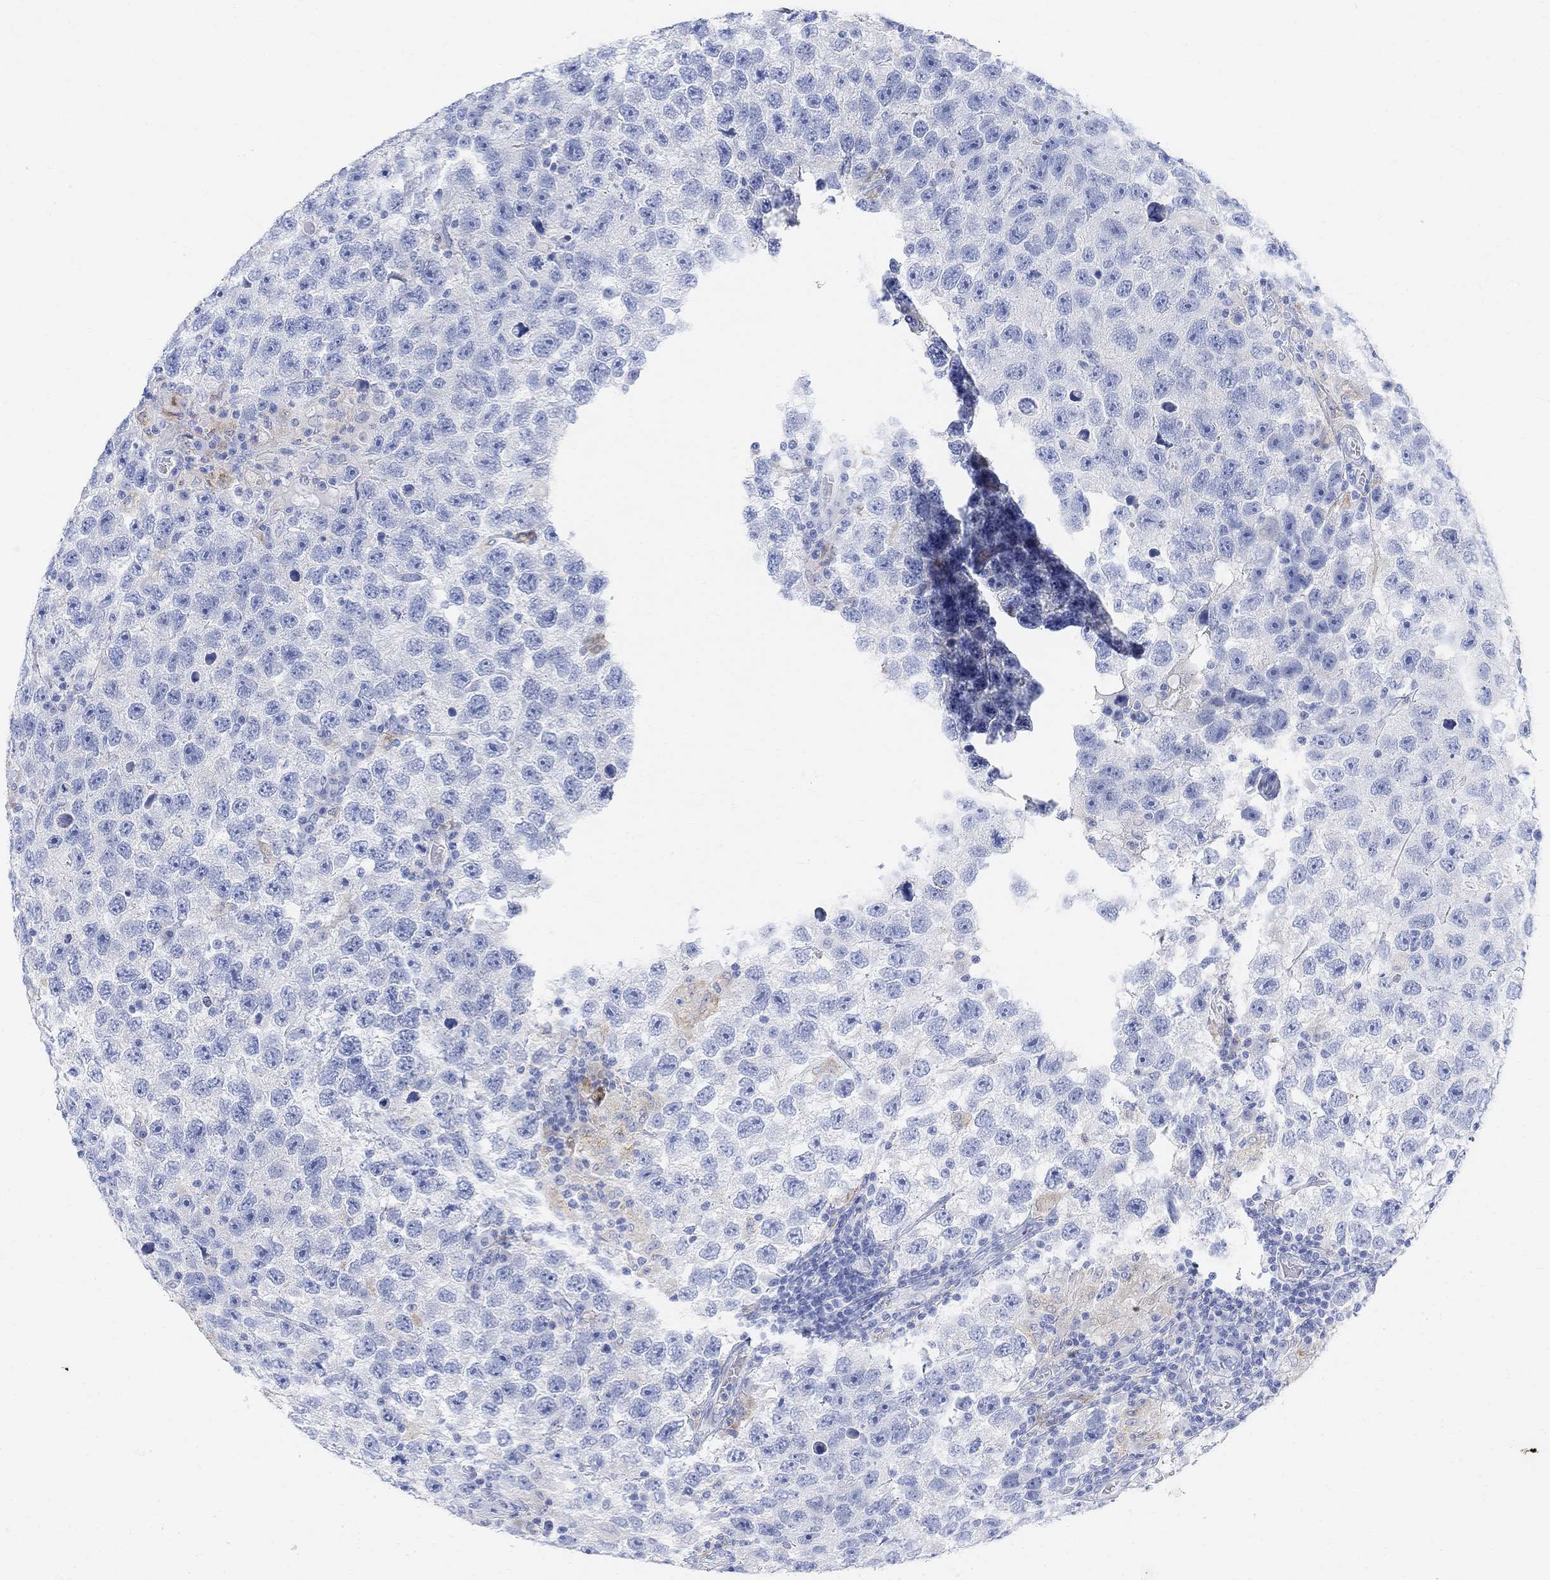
{"staining": {"intensity": "negative", "quantity": "none", "location": "none"}, "tissue": "testis cancer", "cell_type": "Tumor cells", "image_type": "cancer", "snomed": [{"axis": "morphology", "description": "Seminoma, NOS"}, {"axis": "topography", "description": "Testis"}], "caption": "Tumor cells show no significant protein staining in testis cancer.", "gene": "RETNLB", "patient": {"sex": "male", "age": 26}}